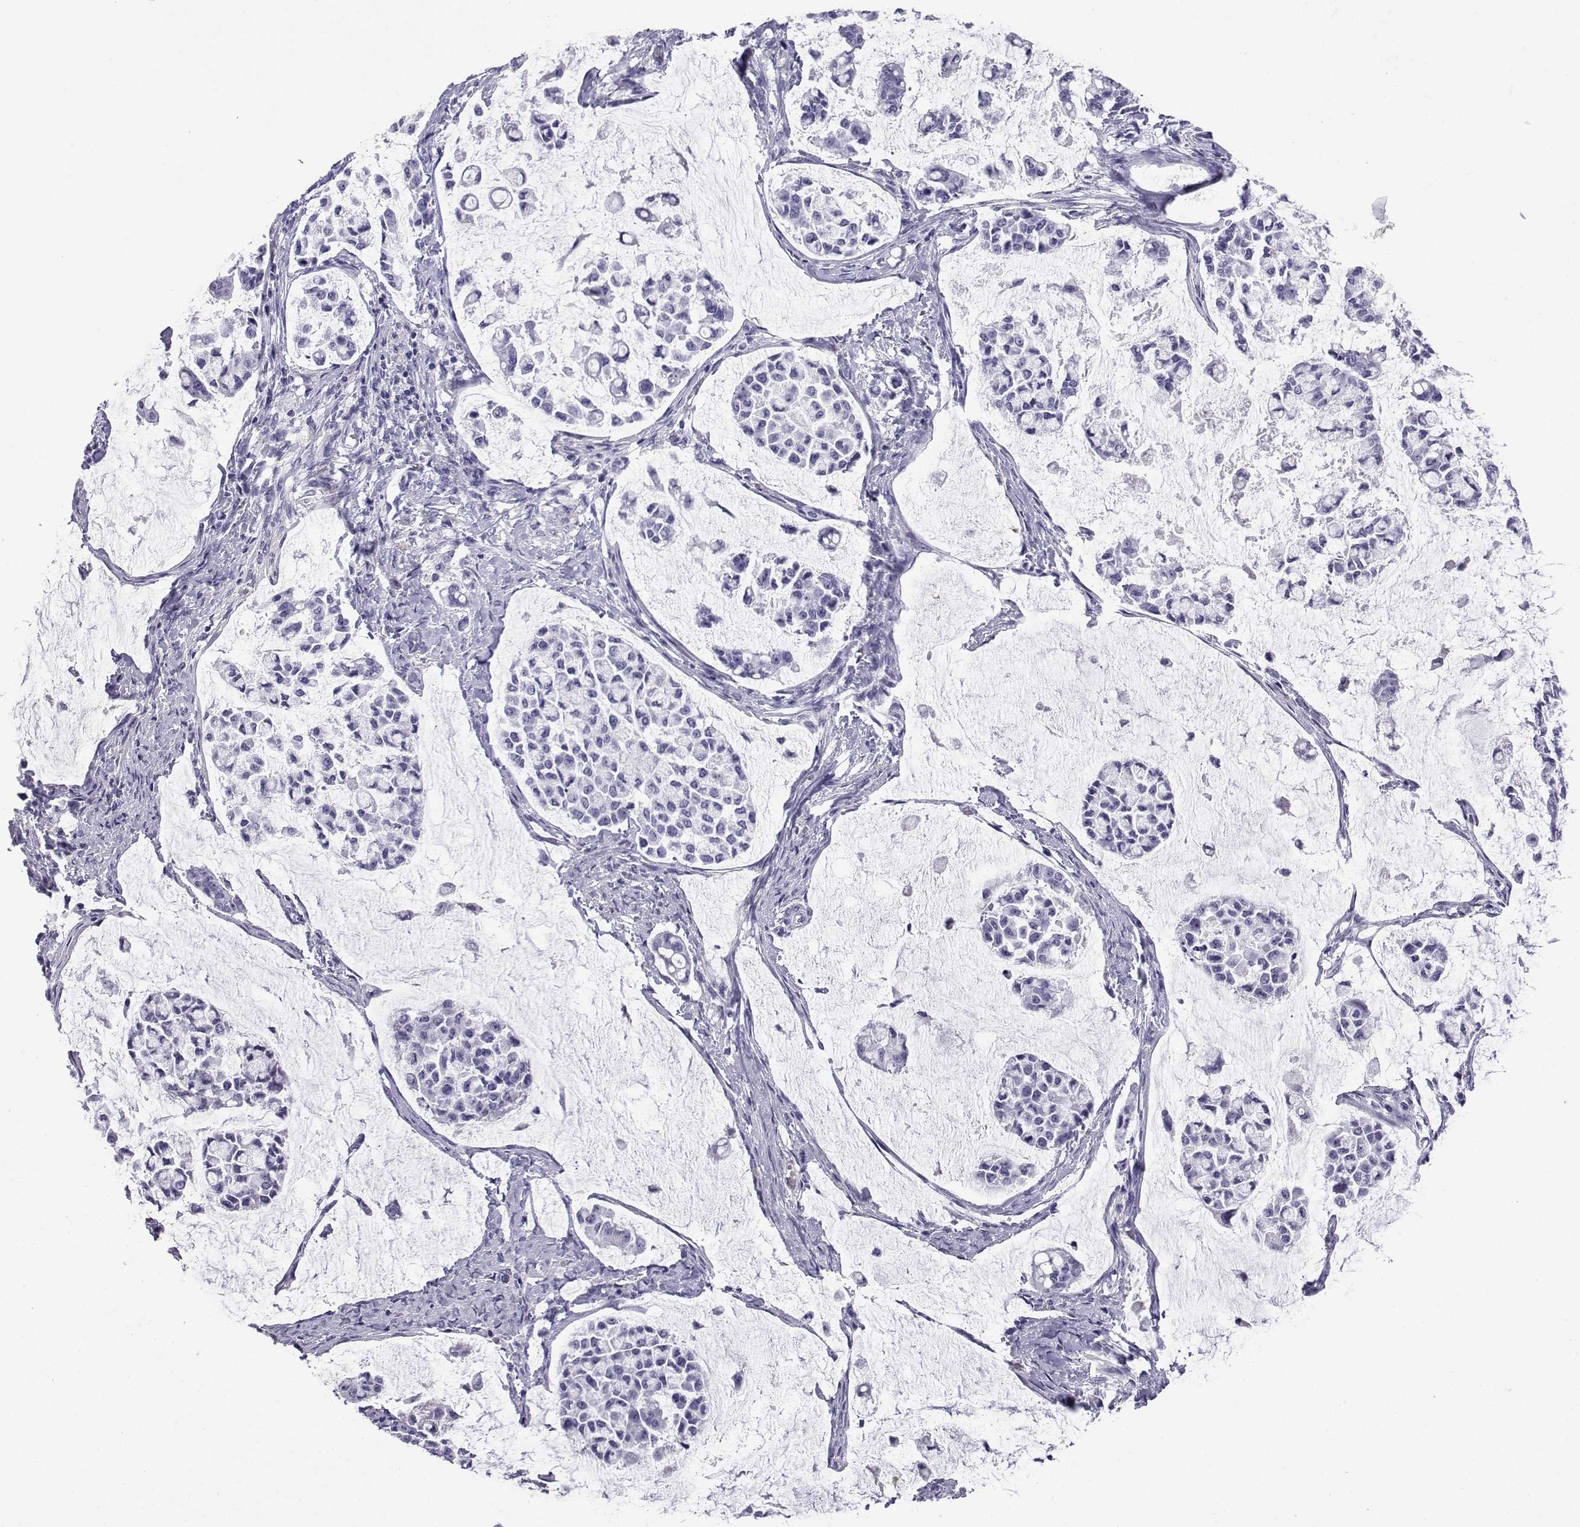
{"staining": {"intensity": "negative", "quantity": "none", "location": "none"}, "tissue": "stomach cancer", "cell_type": "Tumor cells", "image_type": "cancer", "snomed": [{"axis": "morphology", "description": "Adenocarcinoma, NOS"}, {"axis": "topography", "description": "Stomach"}], "caption": "This image is of adenocarcinoma (stomach) stained with immunohistochemistry to label a protein in brown with the nuclei are counter-stained blue. There is no staining in tumor cells. (DAB (3,3'-diaminobenzidine) immunohistochemistry (IHC) visualized using brightfield microscopy, high magnification).", "gene": "TRIM46", "patient": {"sex": "male", "age": 82}}